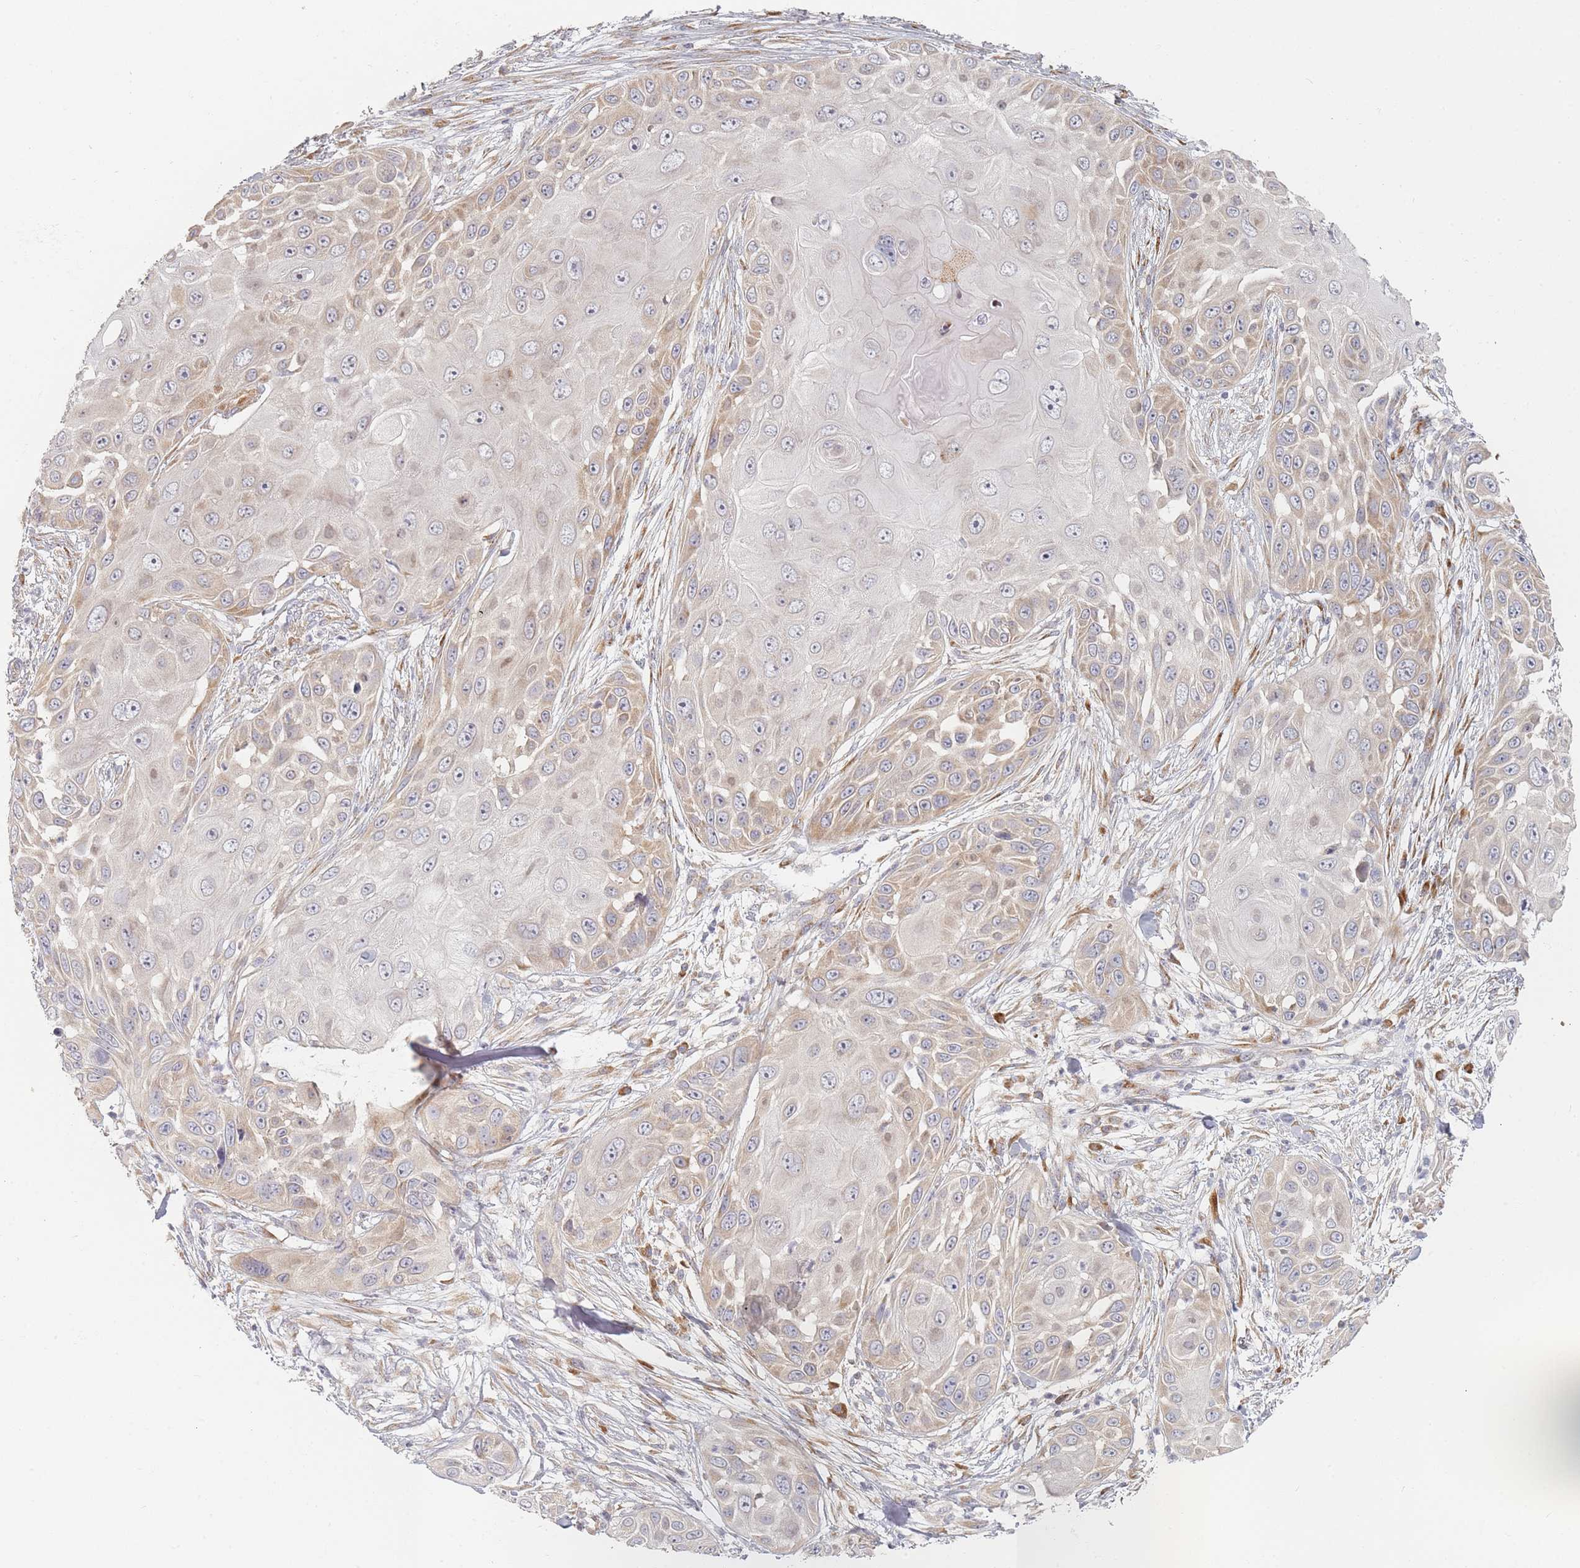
{"staining": {"intensity": "weak", "quantity": "<25%", "location": "cytoplasmic/membranous"}, "tissue": "skin cancer", "cell_type": "Tumor cells", "image_type": "cancer", "snomed": [{"axis": "morphology", "description": "Squamous cell carcinoma, NOS"}, {"axis": "topography", "description": "Skin"}], "caption": "An immunohistochemistry (IHC) micrograph of skin cancer (squamous cell carcinoma) is shown. There is no staining in tumor cells of skin cancer (squamous cell carcinoma).", "gene": "ZKSCAN7", "patient": {"sex": "female", "age": 44}}